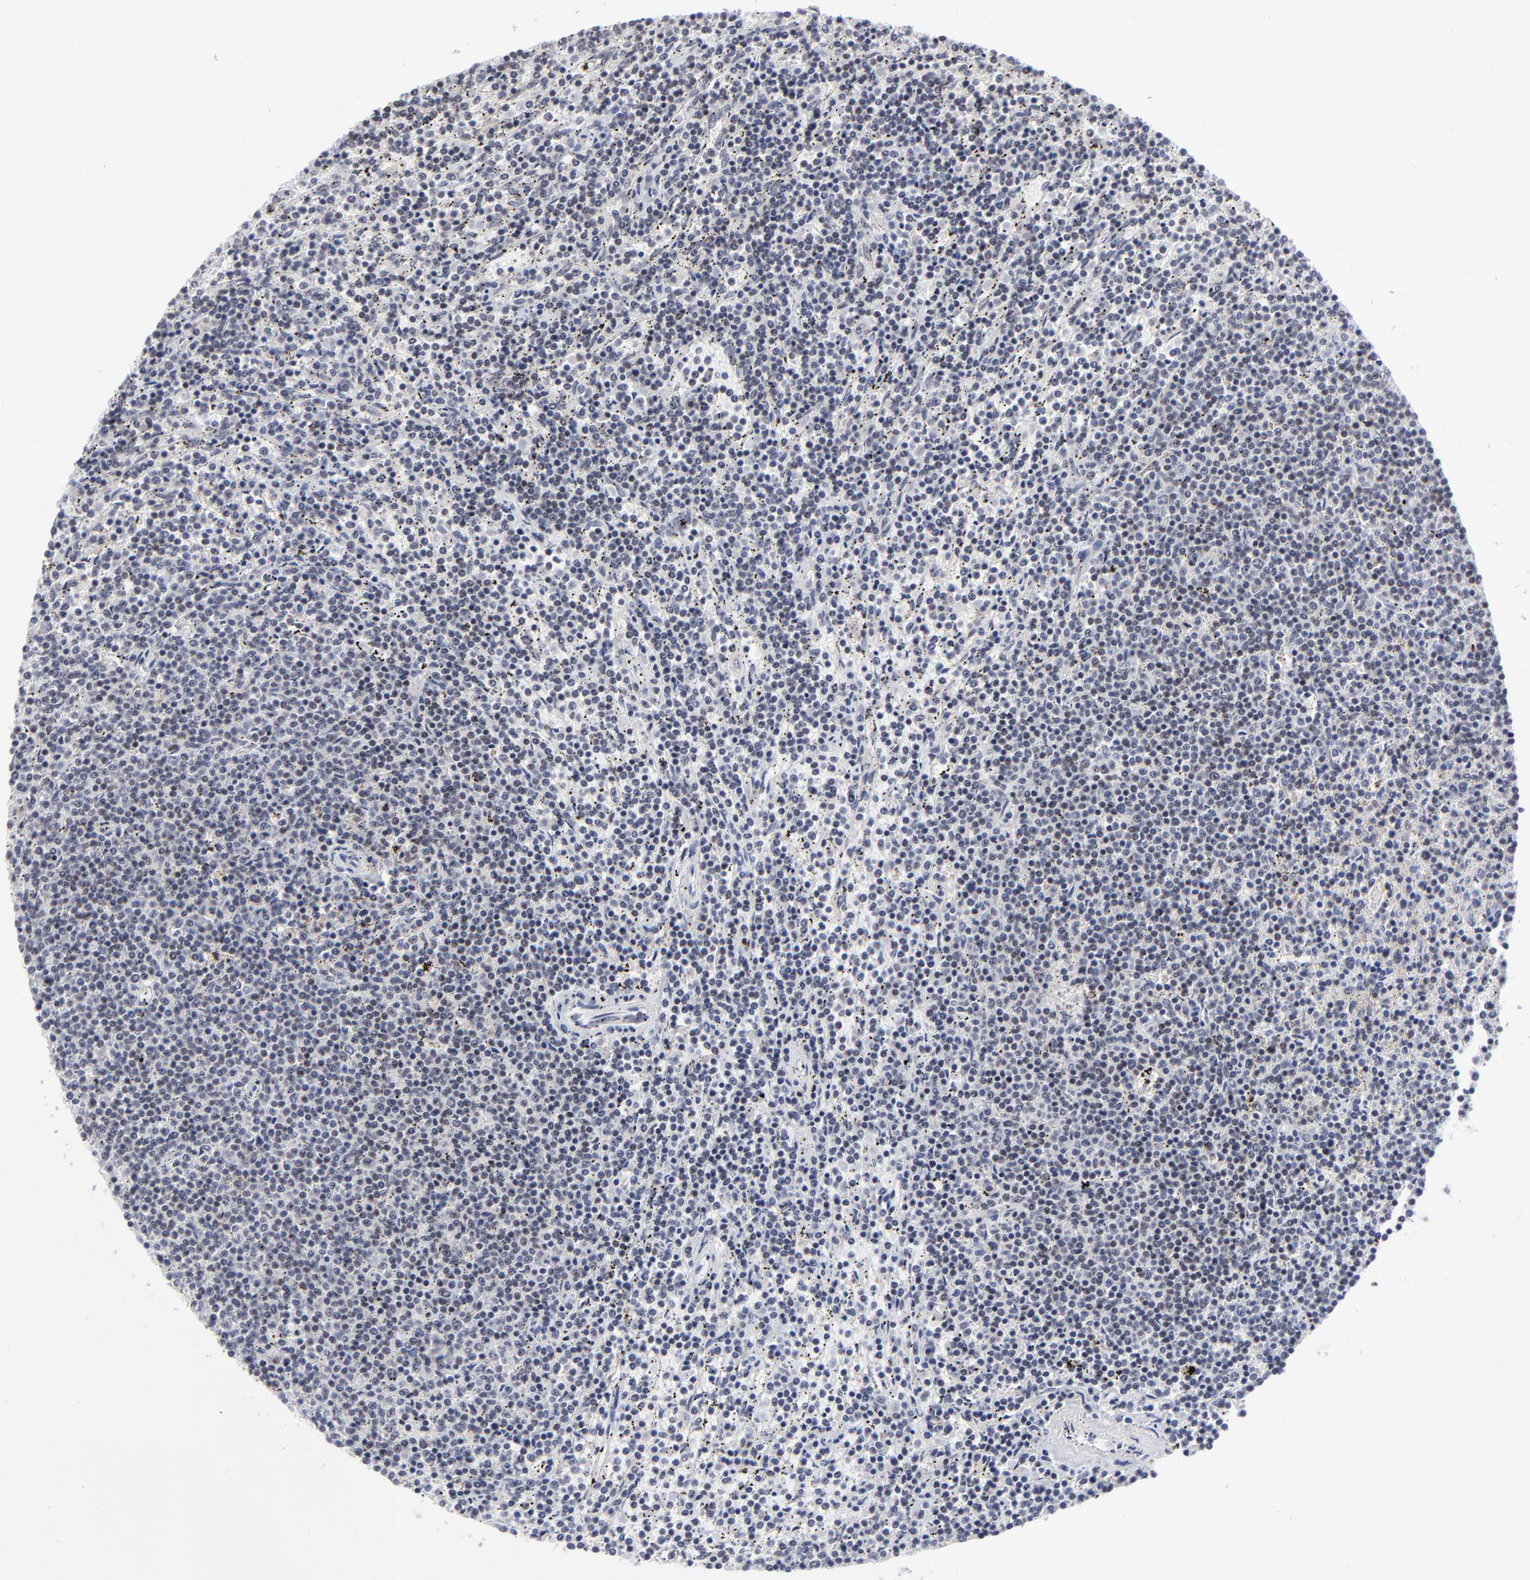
{"staining": {"intensity": "negative", "quantity": "none", "location": "none"}, "tissue": "lymphoma", "cell_type": "Tumor cells", "image_type": "cancer", "snomed": [{"axis": "morphology", "description": "Malignant lymphoma, non-Hodgkin's type, Low grade"}, {"axis": "topography", "description": "Spleen"}], "caption": "High power microscopy micrograph of an immunohistochemistry histopathology image of low-grade malignant lymphoma, non-Hodgkin's type, revealing no significant positivity in tumor cells.", "gene": "SP2", "patient": {"sex": "female", "age": 50}}